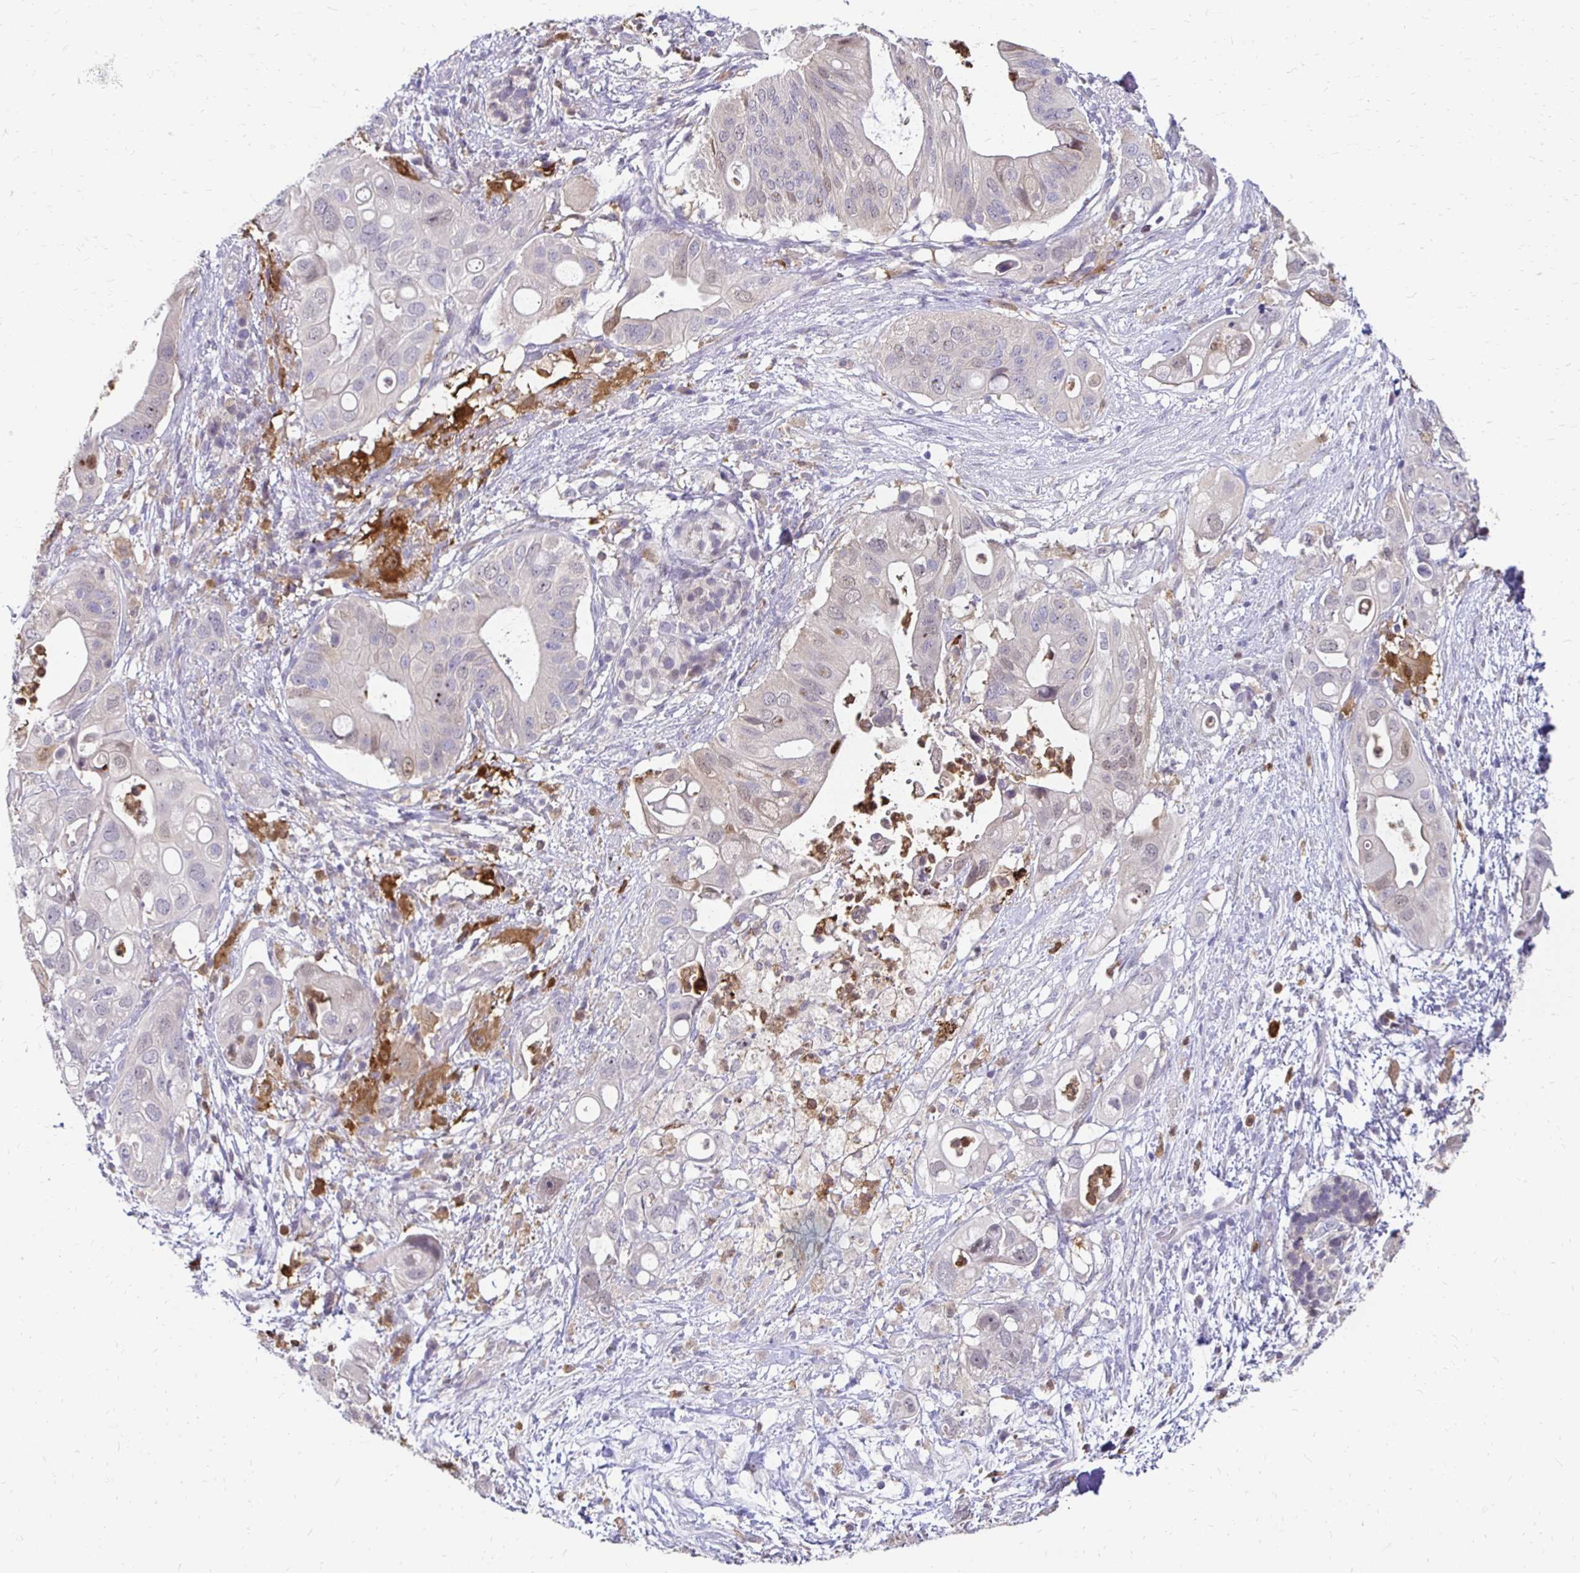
{"staining": {"intensity": "negative", "quantity": "none", "location": "none"}, "tissue": "pancreatic cancer", "cell_type": "Tumor cells", "image_type": "cancer", "snomed": [{"axis": "morphology", "description": "Adenocarcinoma, NOS"}, {"axis": "topography", "description": "Pancreas"}], "caption": "Immunohistochemistry micrograph of pancreatic cancer (adenocarcinoma) stained for a protein (brown), which demonstrates no positivity in tumor cells. (DAB immunohistochemistry with hematoxylin counter stain).", "gene": "PADI2", "patient": {"sex": "female", "age": 72}}